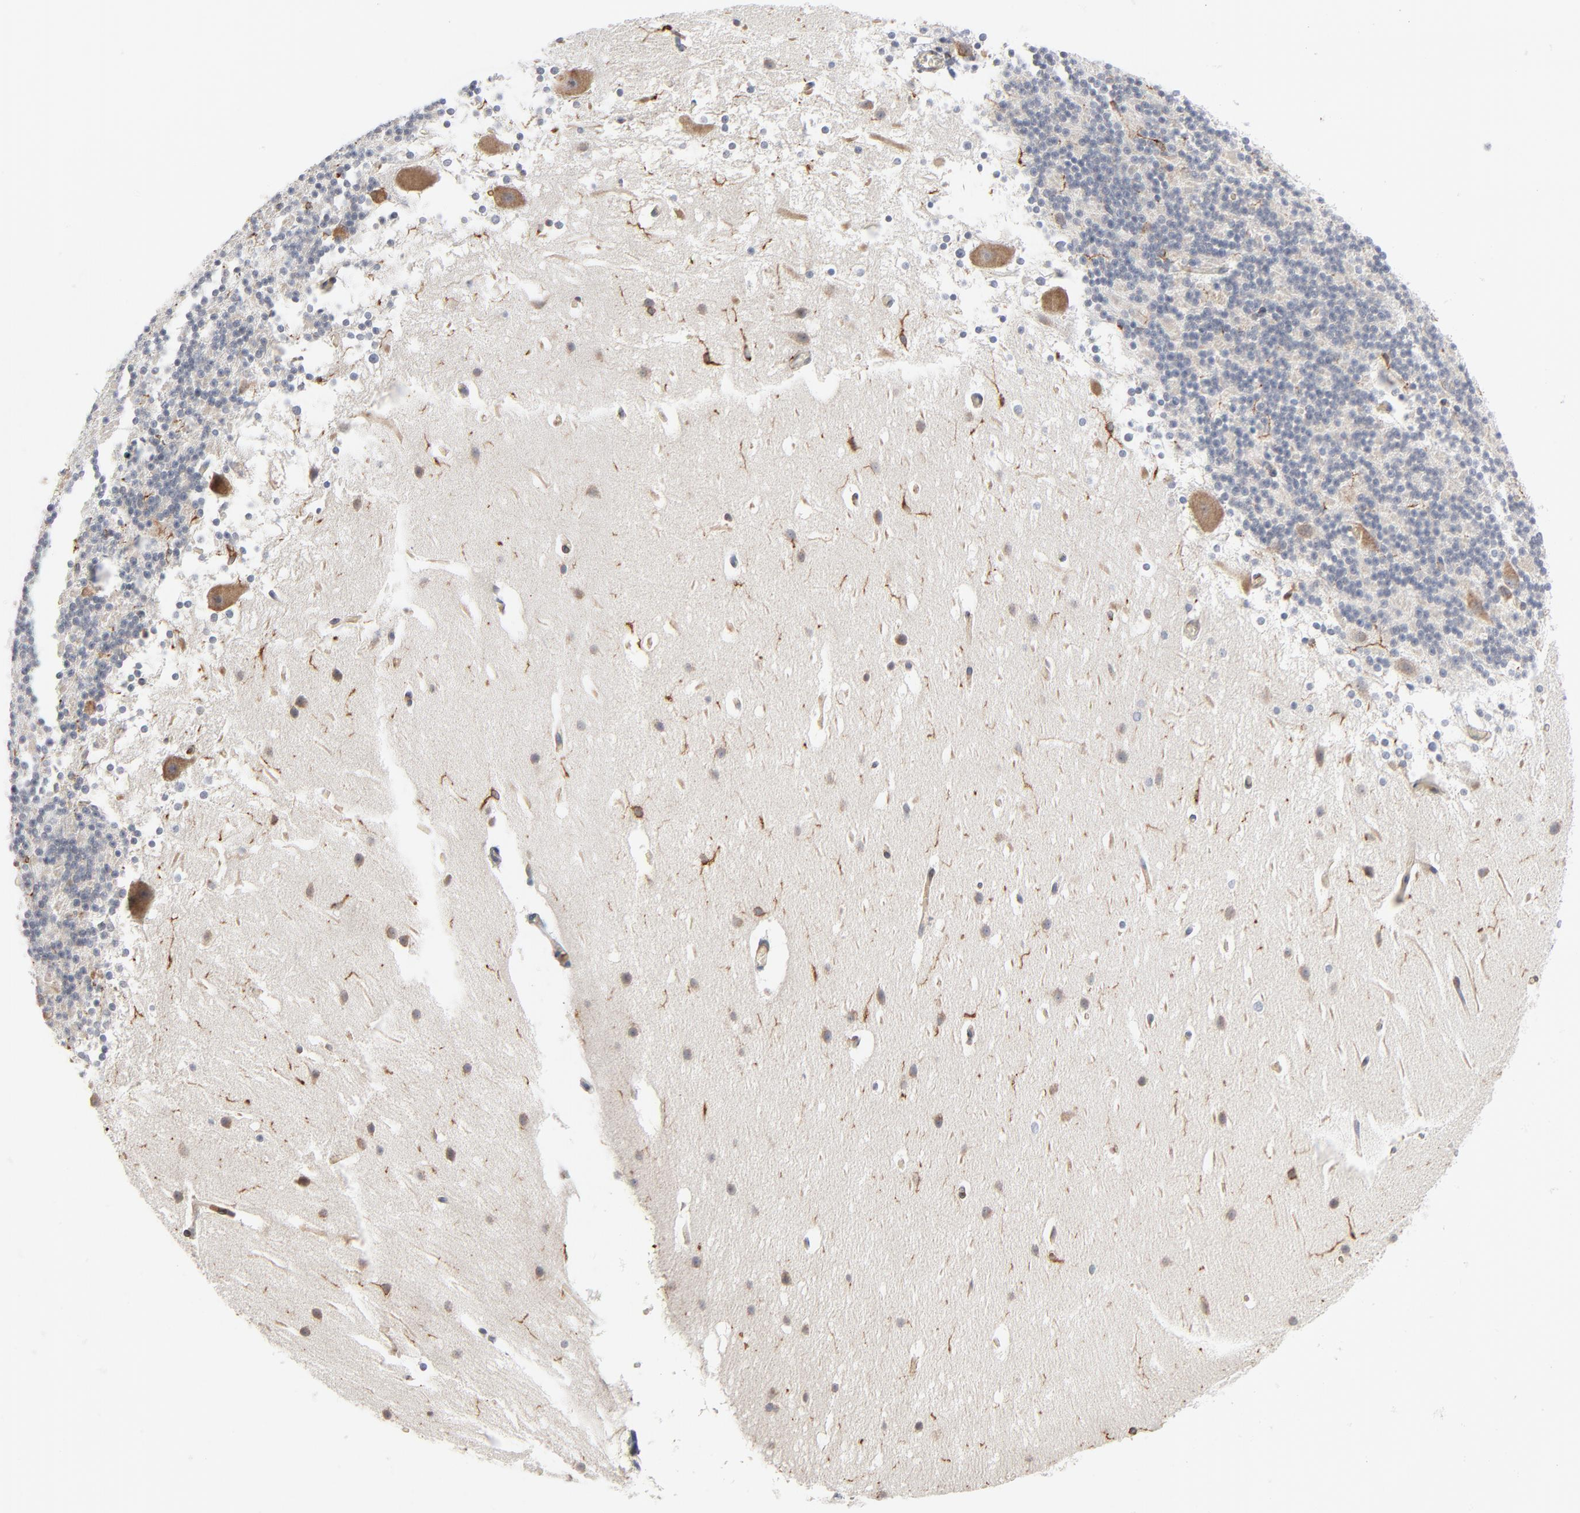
{"staining": {"intensity": "moderate", "quantity": "<25%", "location": "cytoplasmic/membranous"}, "tissue": "cerebellum", "cell_type": "Cells in granular layer", "image_type": "normal", "snomed": [{"axis": "morphology", "description": "Normal tissue, NOS"}, {"axis": "topography", "description": "Cerebellum"}], "caption": "Cerebellum stained with DAB immunohistochemistry (IHC) exhibits low levels of moderate cytoplasmic/membranous positivity in about <25% of cells in granular layer. (Stains: DAB (3,3'-diaminobenzidine) in brown, nuclei in blue, Microscopy: brightfield microscopy at high magnification).", "gene": "SH3KBP1", "patient": {"sex": "female", "age": 19}}